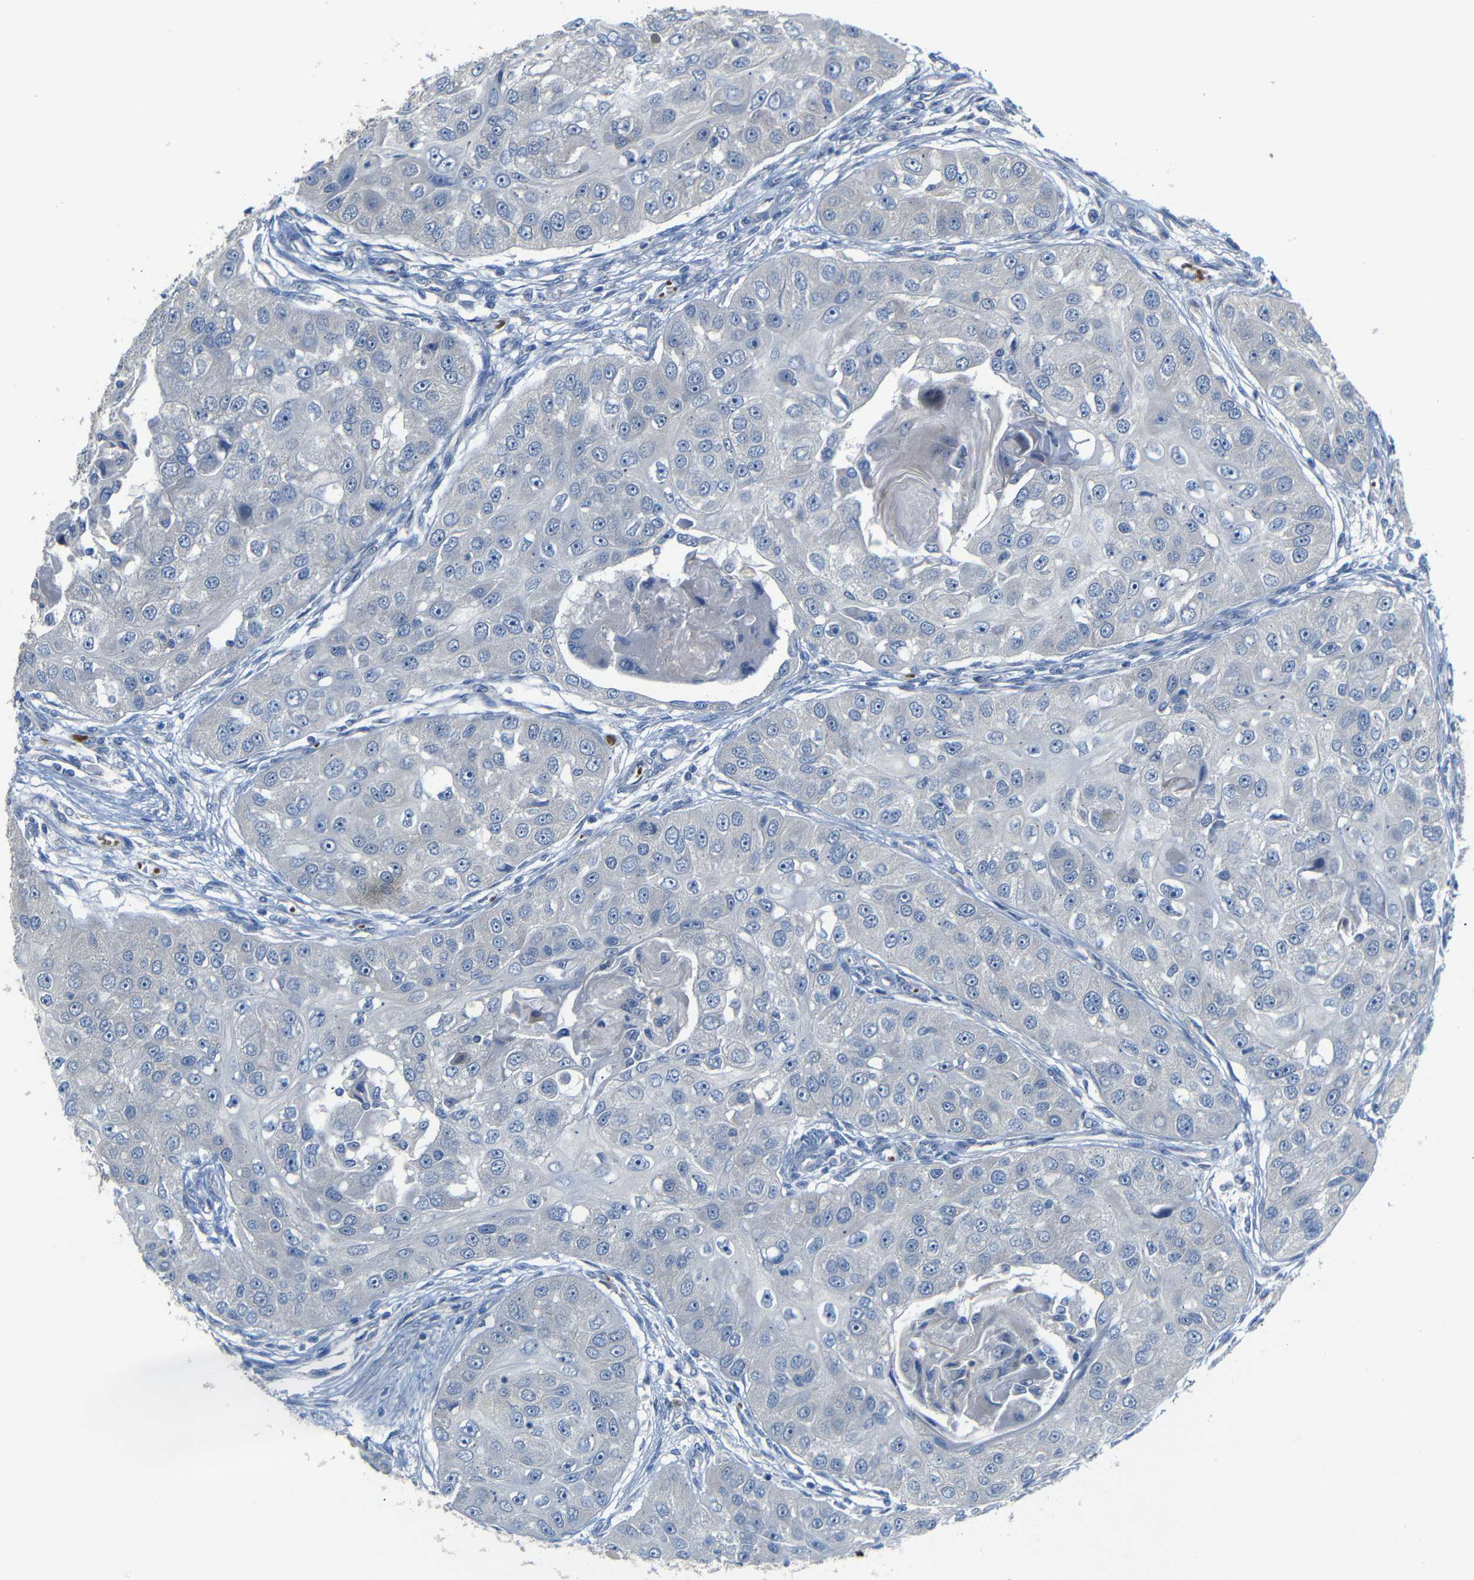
{"staining": {"intensity": "negative", "quantity": "none", "location": "none"}, "tissue": "head and neck cancer", "cell_type": "Tumor cells", "image_type": "cancer", "snomed": [{"axis": "morphology", "description": "Normal tissue, NOS"}, {"axis": "morphology", "description": "Squamous cell carcinoma, NOS"}, {"axis": "topography", "description": "Skeletal muscle"}, {"axis": "topography", "description": "Head-Neck"}], "caption": "DAB (3,3'-diaminobenzidine) immunohistochemical staining of human head and neck cancer displays no significant expression in tumor cells.", "gene": "TBC1D32", "patient": {"sex": "male", "age": 51}}